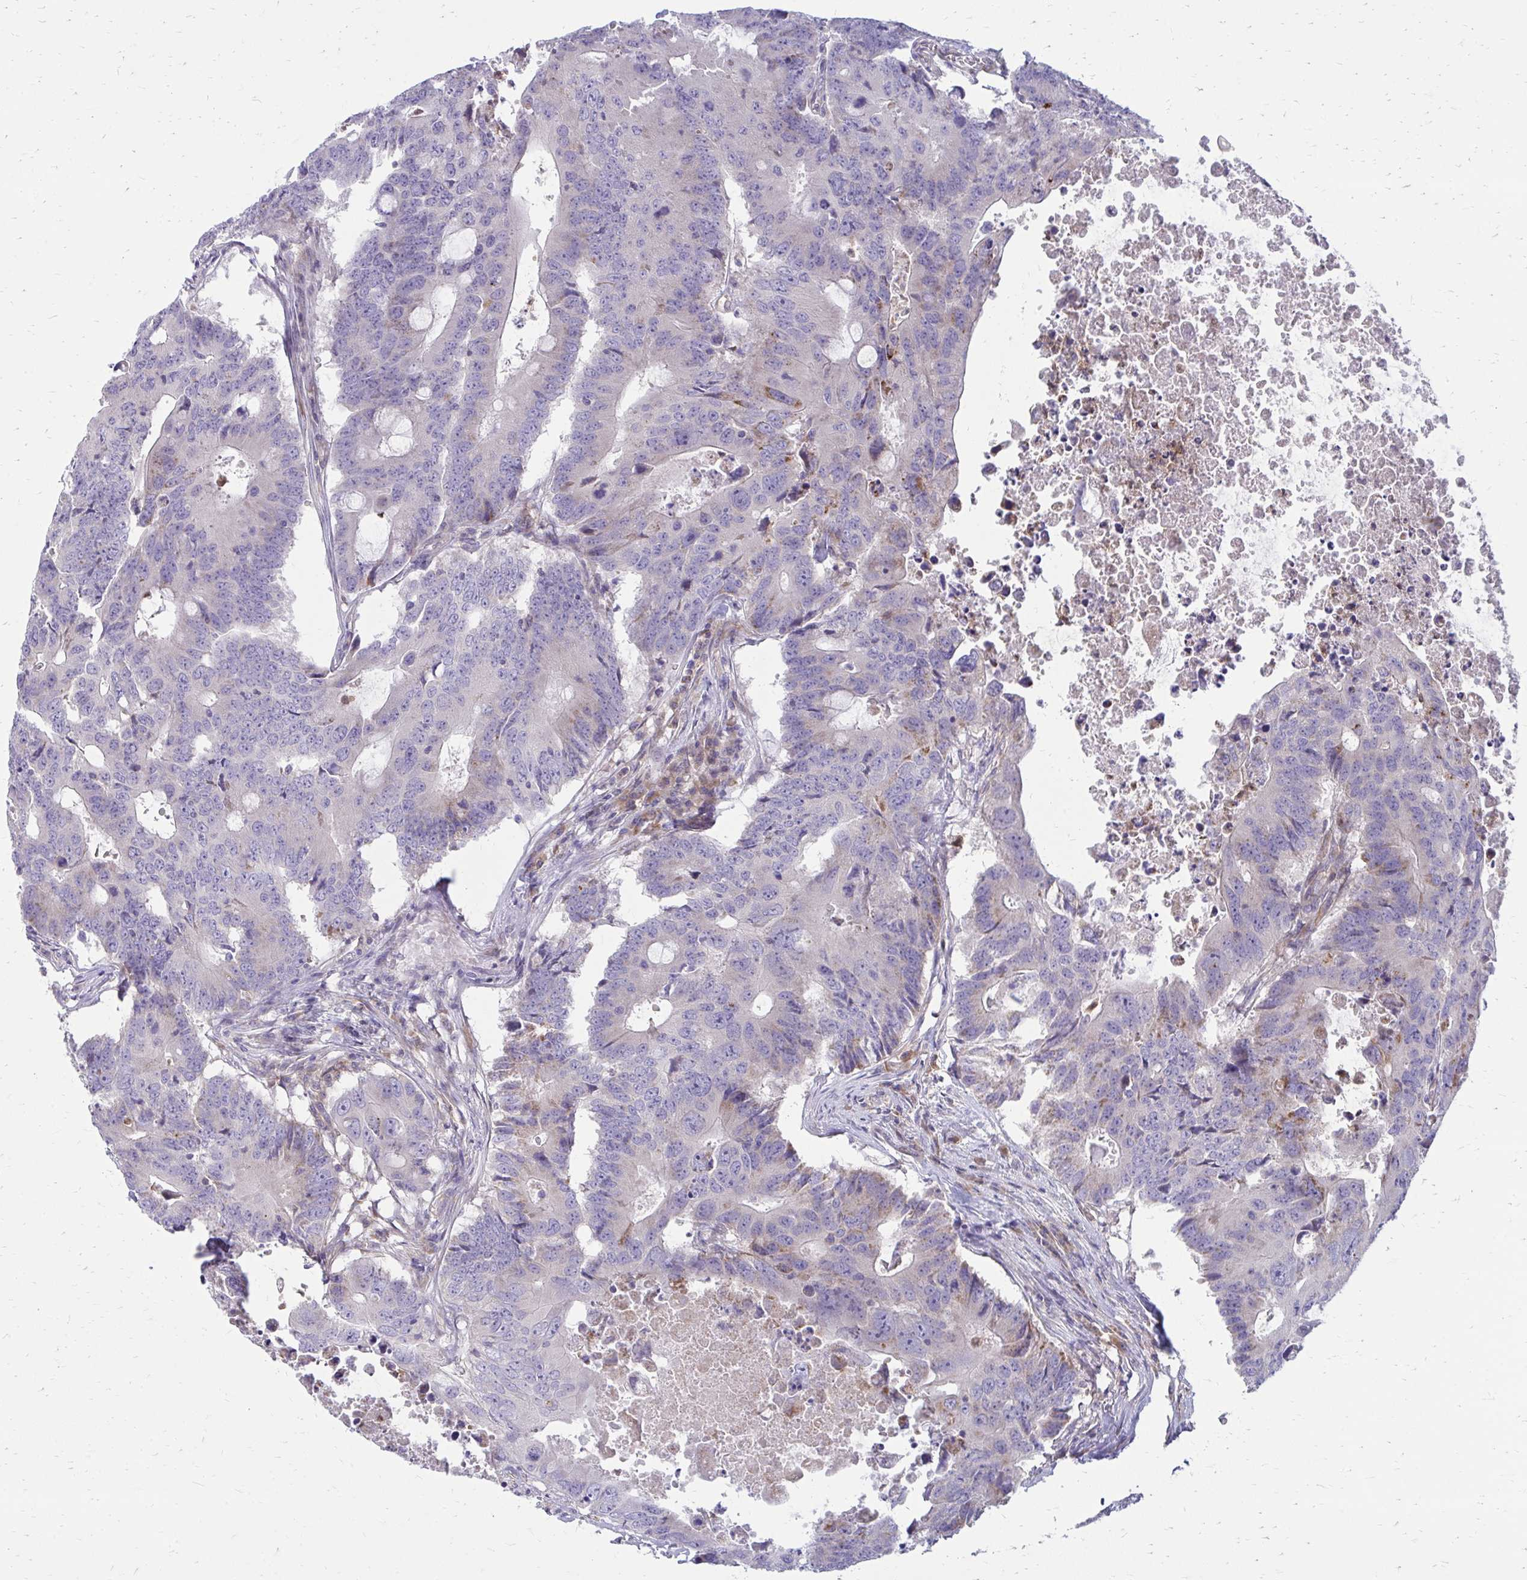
{"staining": {"intensity": "negative", "quantity": "none", "location": "none"}, "tissue": "colorectal cancer", "cell_type": "Tumor cells", "image_type": "cancer", "snomed": [{"axis": "morphology", "description": "Adenocarcinoma, NOS"}, {"axis": "topography", "description": "Colon"}], "caption": "A high-resolution micrograph shows immunohistochemistry staining of colorectal cancer (adenocarcinoma), which displays no significant positivity in tumor cells. (Brightfield microscopy of DAB IHC at high magnification).", "gene": "ASAP1", "patient": {"sex": "male", "age": 71}}